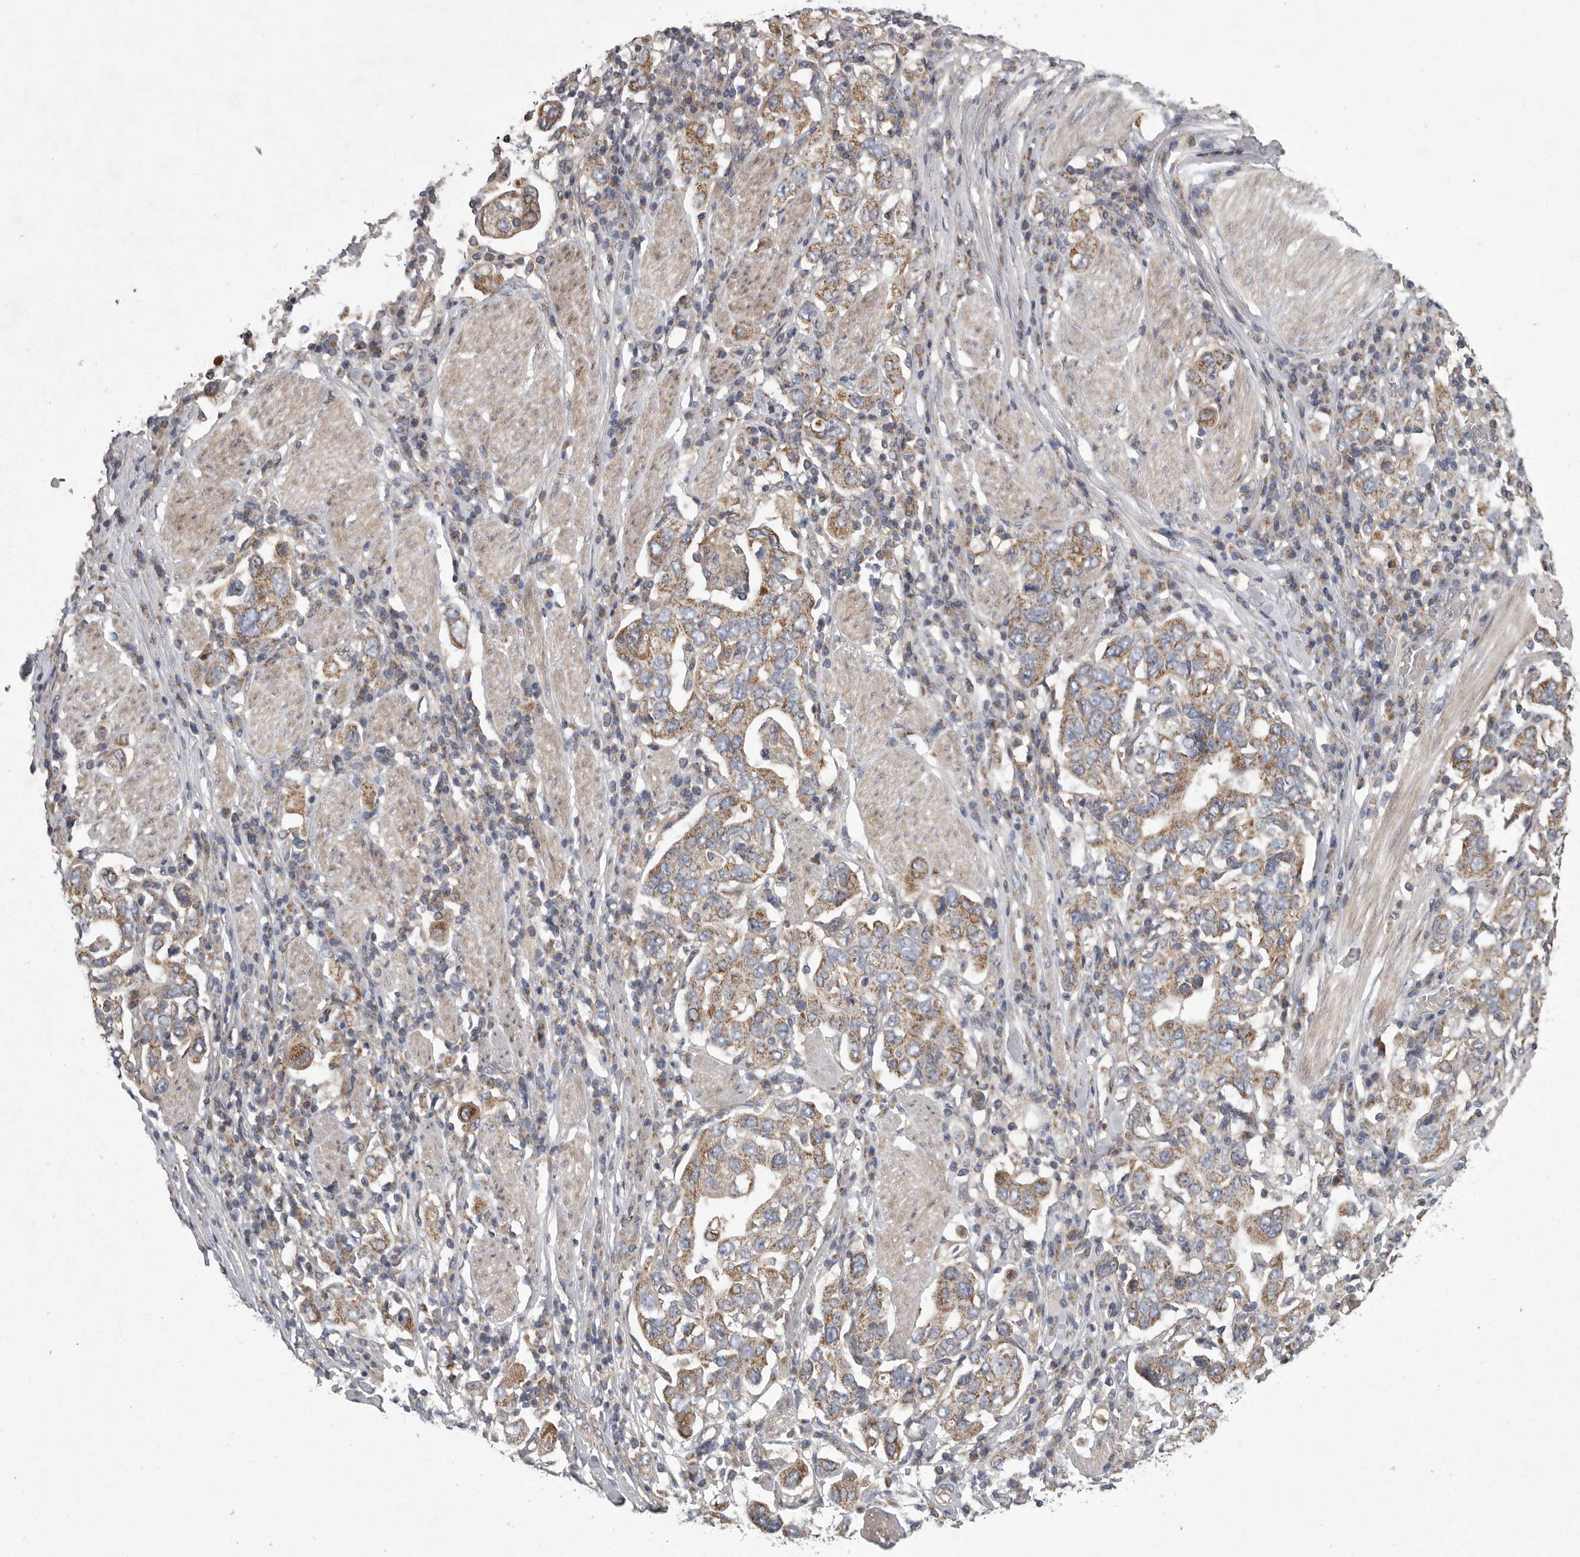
{"staining": {"intensity": "moderate", "quantity": ">75%", "location": "cytoplasmic/membranous"}, "tissue": "stomach cancer", "cell_type": "Tumor cells", "image_type": "cancer", "snomed": [{"axis": "morphology", "description": "Adenocarcinoma, NOS"}, {"axis": "topography", "description": "Stomach, upper"}], "caption": "A micrograph of adenocarcinoma (stomach) stained for a protein shows moderate cytoplasmic/membranous brown staining in tumor cells. The staining is performed using DAB brown chromogen to label protein expression. The nuclei are counter-stained blue using hematoxylin.", "gene": "CRP", "patient": {"sex": "male", "age": 62}}